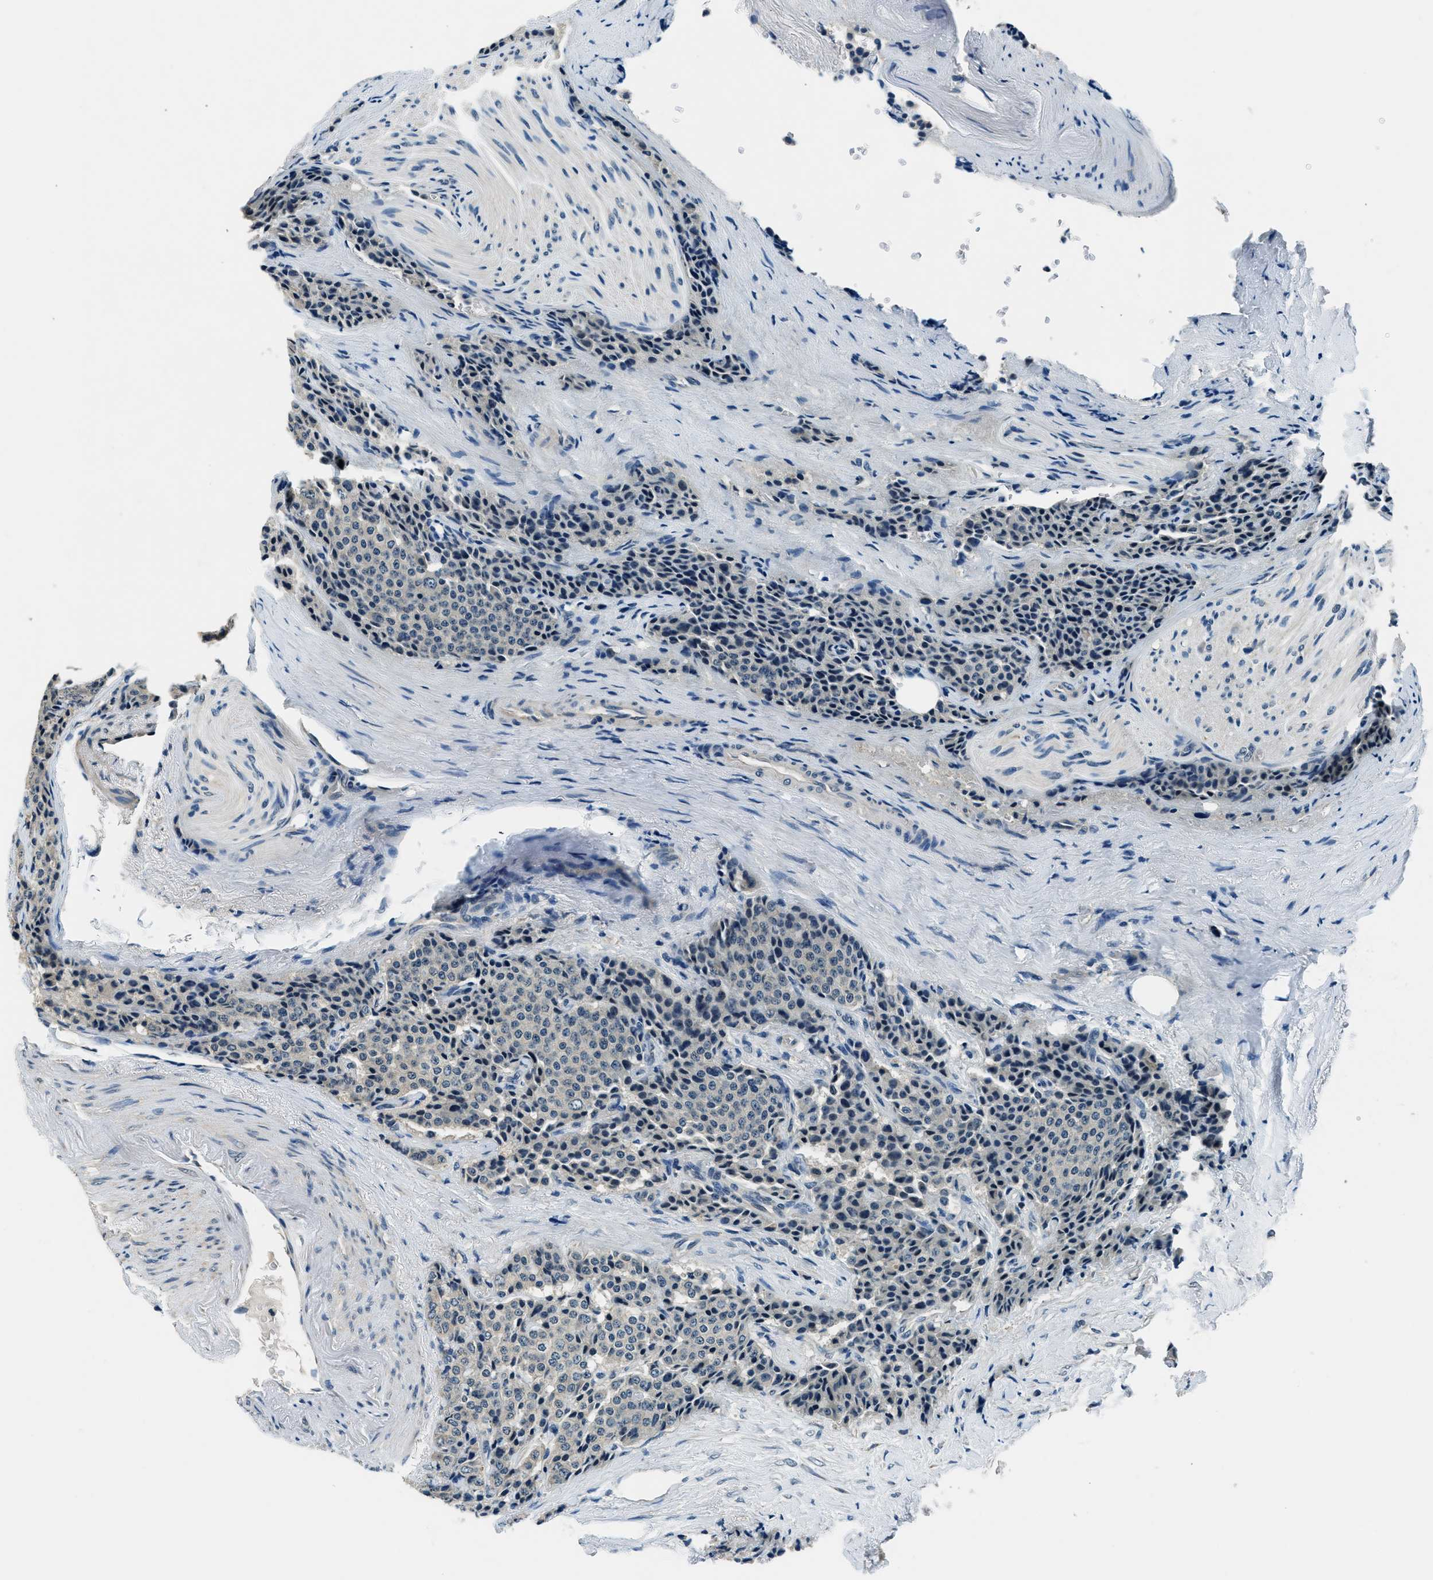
{"staining": {"intensity": "weak", "quantity": "<25%", "location": "cytoplasmic/membranous"}, "tissue": "carcinoid", "cell_type": "Tumor cells", "image_type": "cancer", "snomed": [{"axis": "morphology", "description": "Carcinoid, malignant, NOS"}, {"axis": "topography", "description": "Colon"}], "caption": "This image is of malignant carcinoid stained with immunohistochemistry (IHC) to label a protein in brown with the nuclei are counter-stained blue. There is no staining in tumor cells.", "gene": "NME8", "patient": {"sex": "female", "age": 61}}